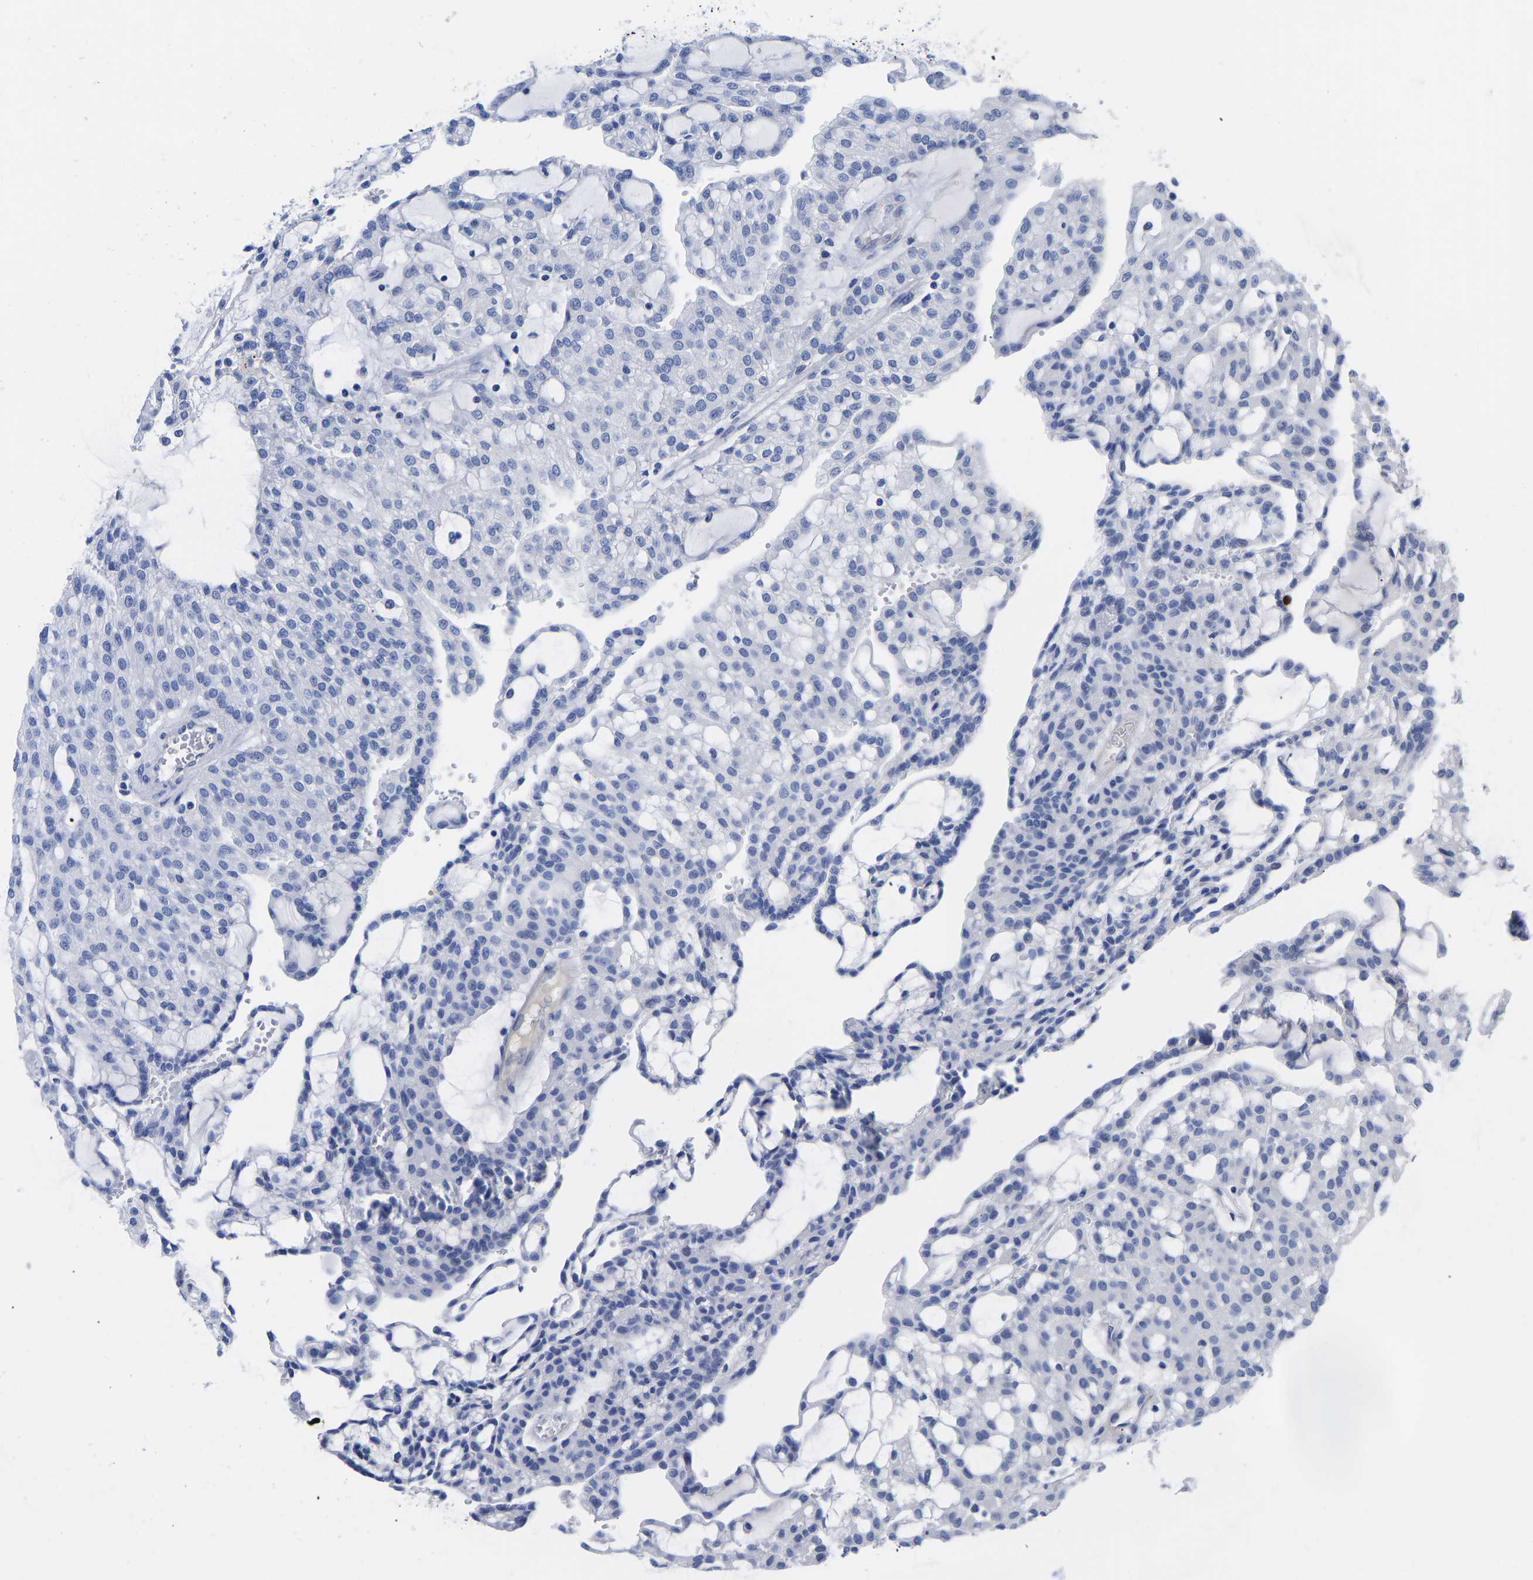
{"staining": {"intensity": "negative", "quantity": "none", "location": "none"}, "tissue": "renal cancer", "cell_type": "Tumor cells", "image_type": "cancer", "snomed": [{"axis": "morphology", "description": "Adenocarcinoma, NOS"}, {"axis": "topography", "description": "Kidney"}], "caption": "Protein analysis of renal cancer (adenocarcinoma) reveals no significant positivity in tumor cells. (DAB IHC, high magnification).", "gene": "GPA33", "patient": {"sex": "male", "age": 63}}